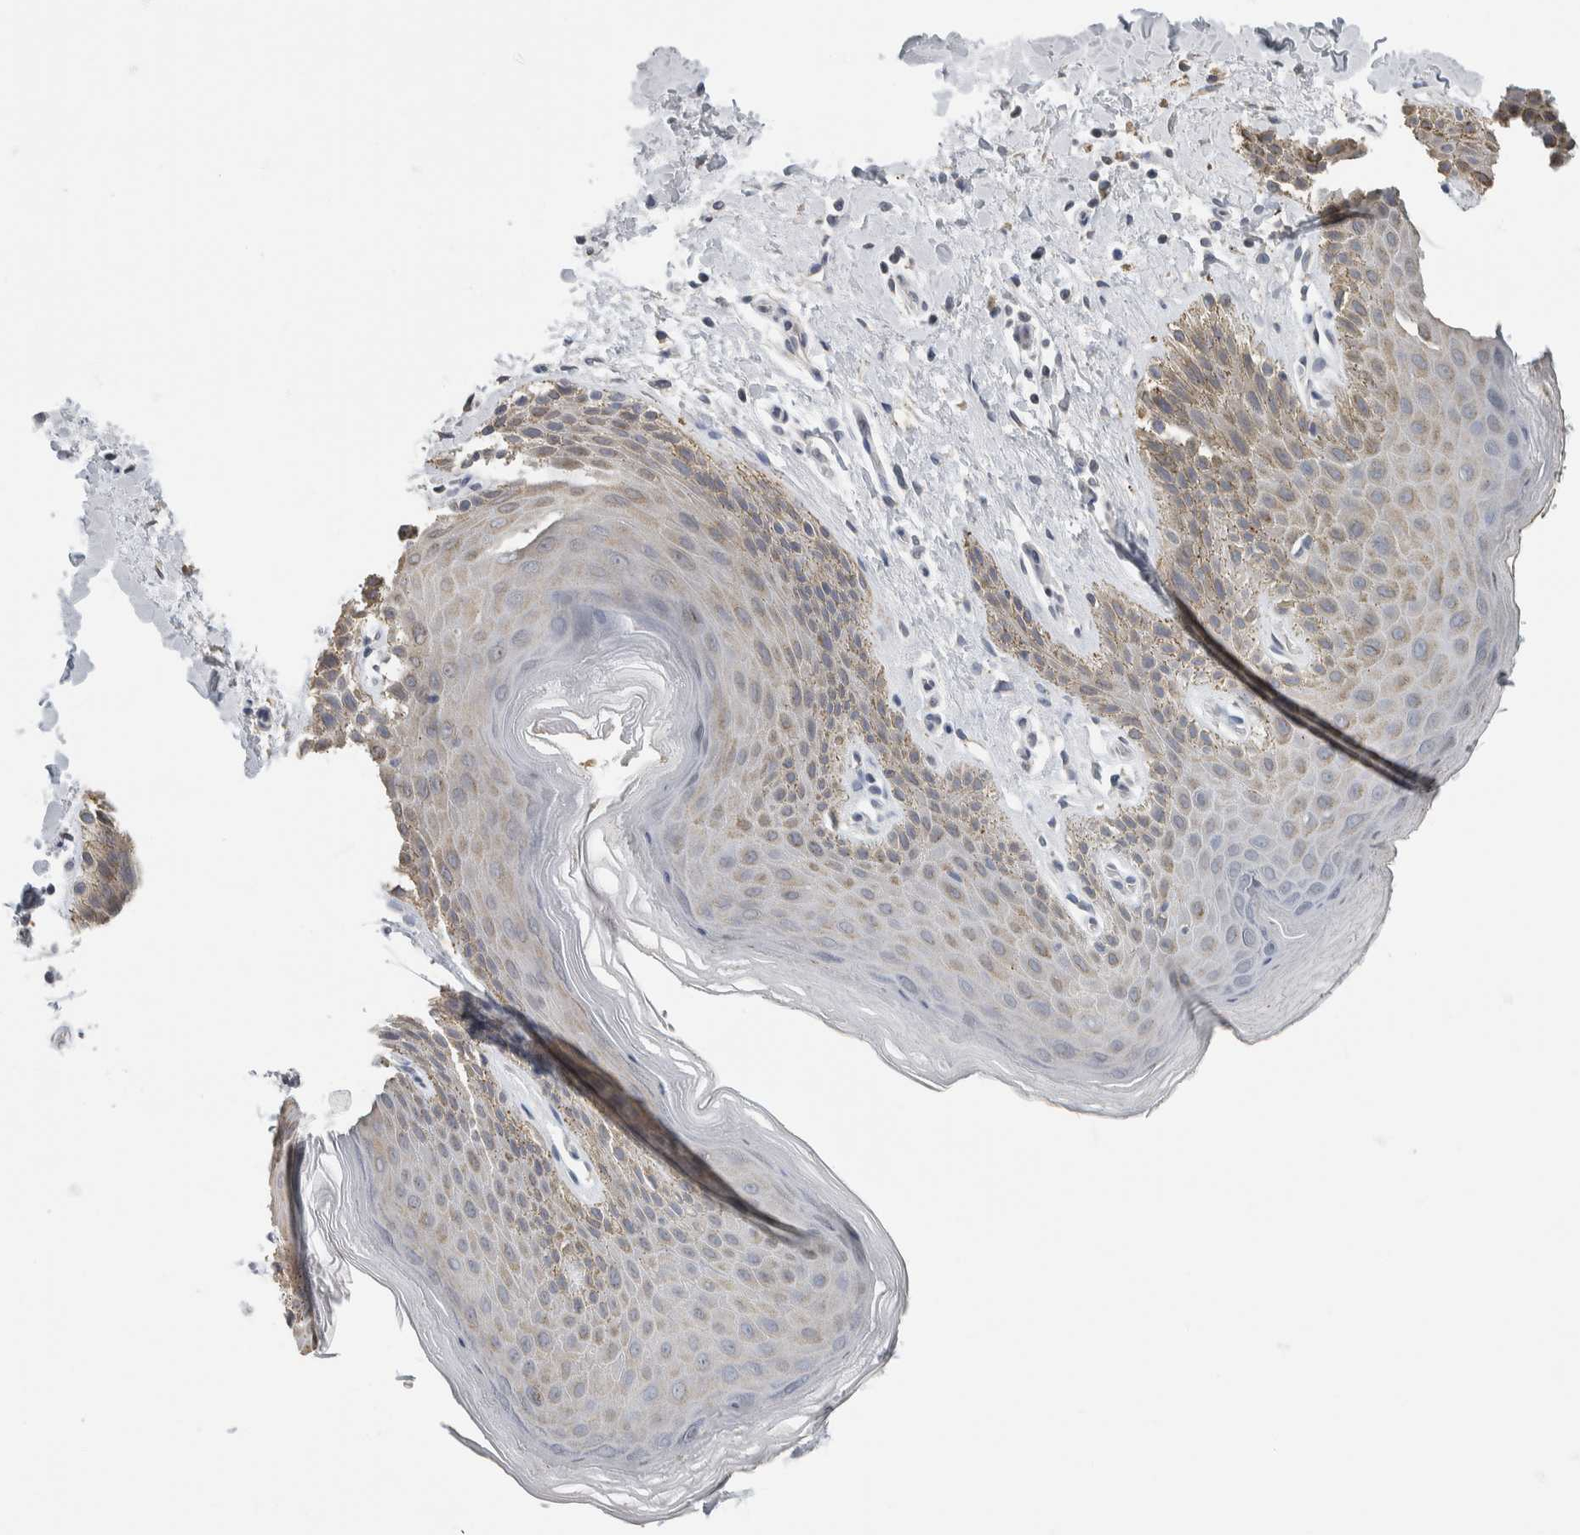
{"staining": {"intensity": "weak", "quantity": "<25%", "location": "cytoplasmic/membranous"}, "tissue": "skin", "cell_type": "Epidermal cells", "image_type": "normal", "snomed": [{"axis": "morphology", "description": "Normal tissue, NOS"}, {"axis": "topography", "description": "Anal"}, {"axis": "topography", "description": "Peripheral nerve tissue"}], "caption": "This is a photomicrograph of IHC staining of unremarkable skin, which shows no expression in epidermal cells.", "gene": "NEFM", "patient": {"sex": "male", "age": 44}}